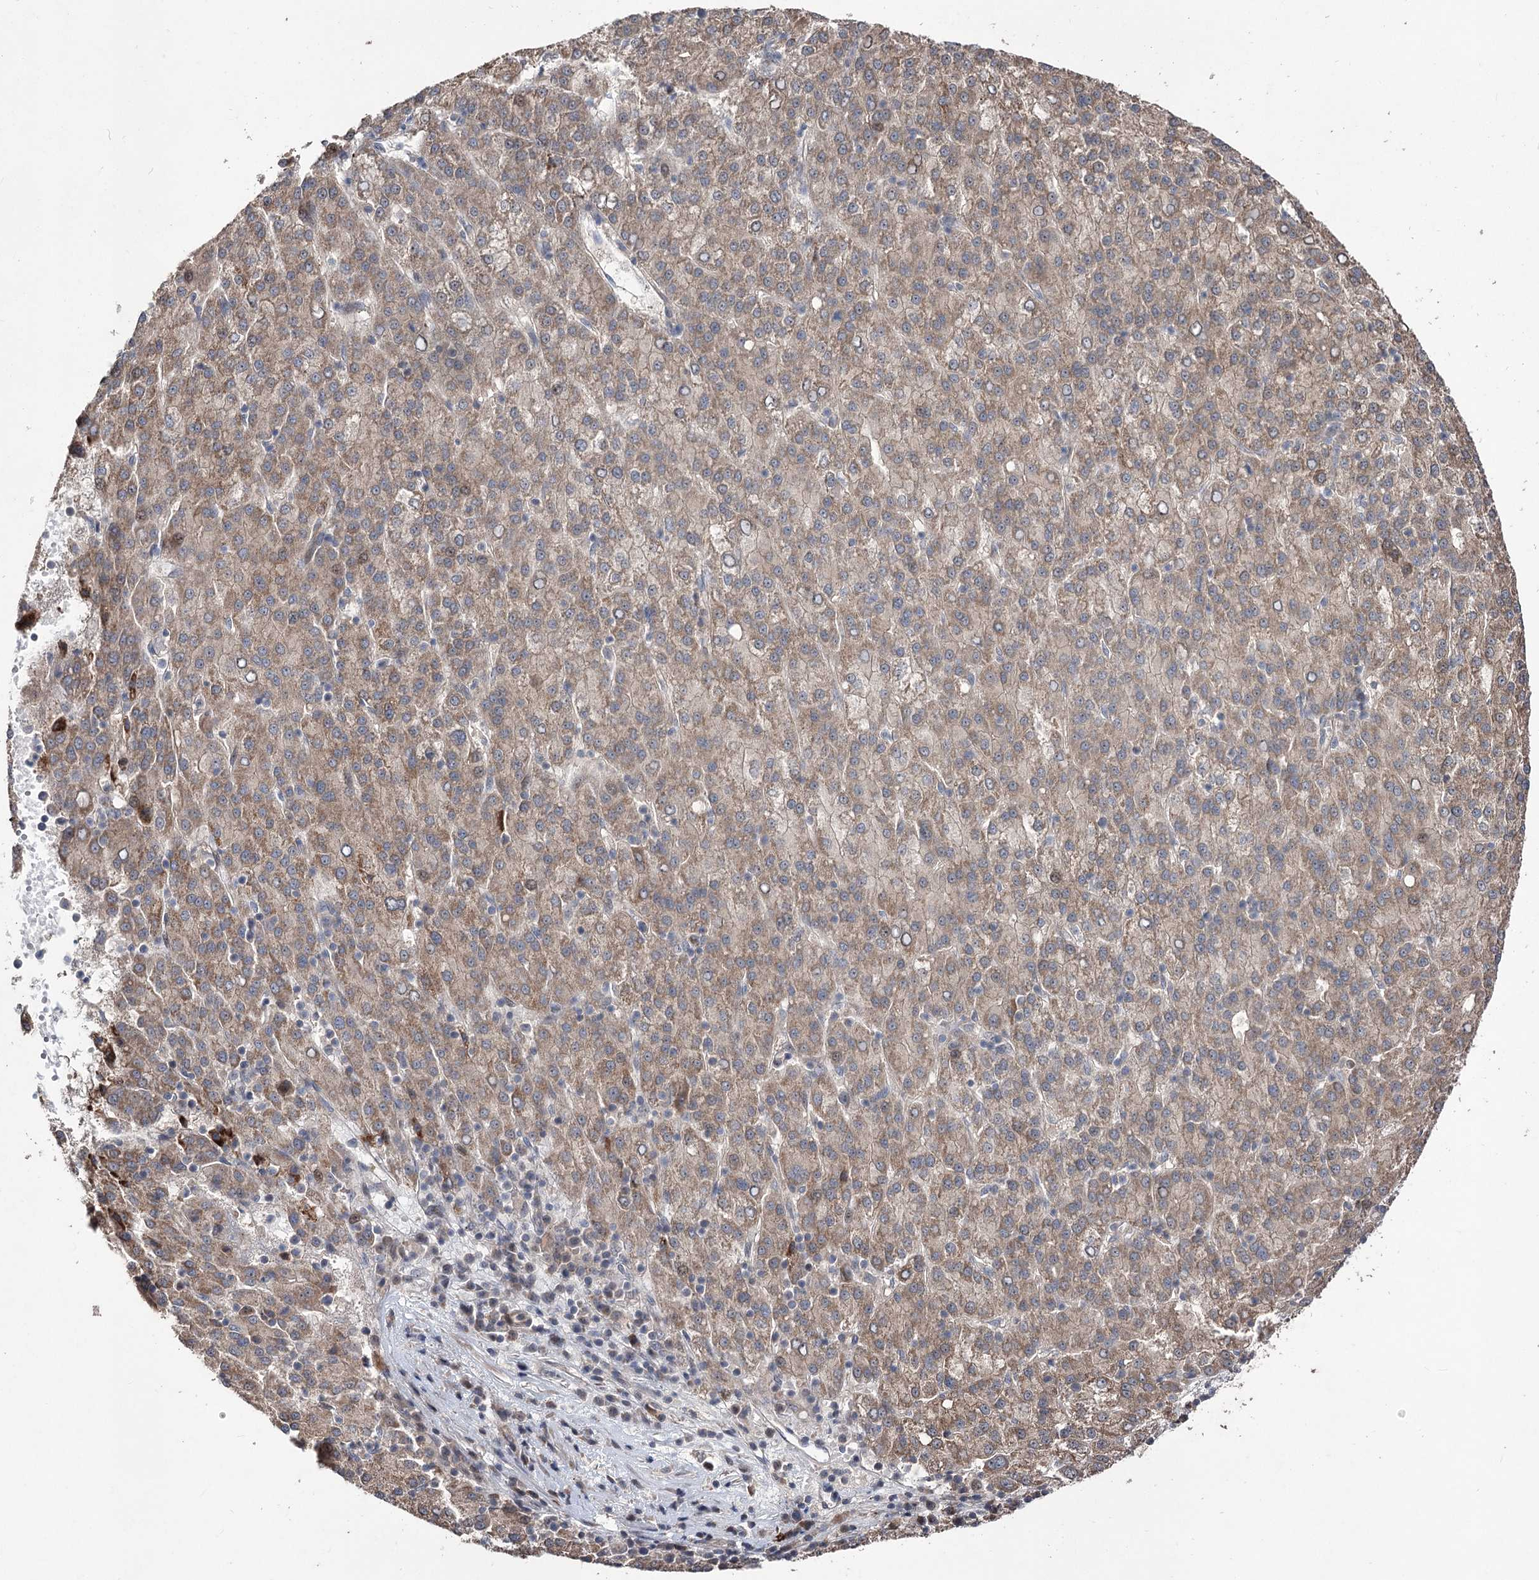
{"staining": {"intensity": "moderate", "quantity": ">75%", "location": "cytoplasmic/membranous"}, "tissue": "liver cancer", "cell_type": "Tumor cells", "image_type": "cancer", "snomed": [{"axis": "morphology", "description": "Carcinoma, Hepatocellular, NOS"}, {"axis": "topography", "description": "Liver"}], "caption": "A photomicrograph showing moderate cytoplasmic/membranous positivity in about >75% of tumor cells in liver cancer (hepatocellular carcinoma), as visualized by brown immunohistochemical staining.", "gene": "CPNE8", "patient": {"sex": "female", "age": 58}}